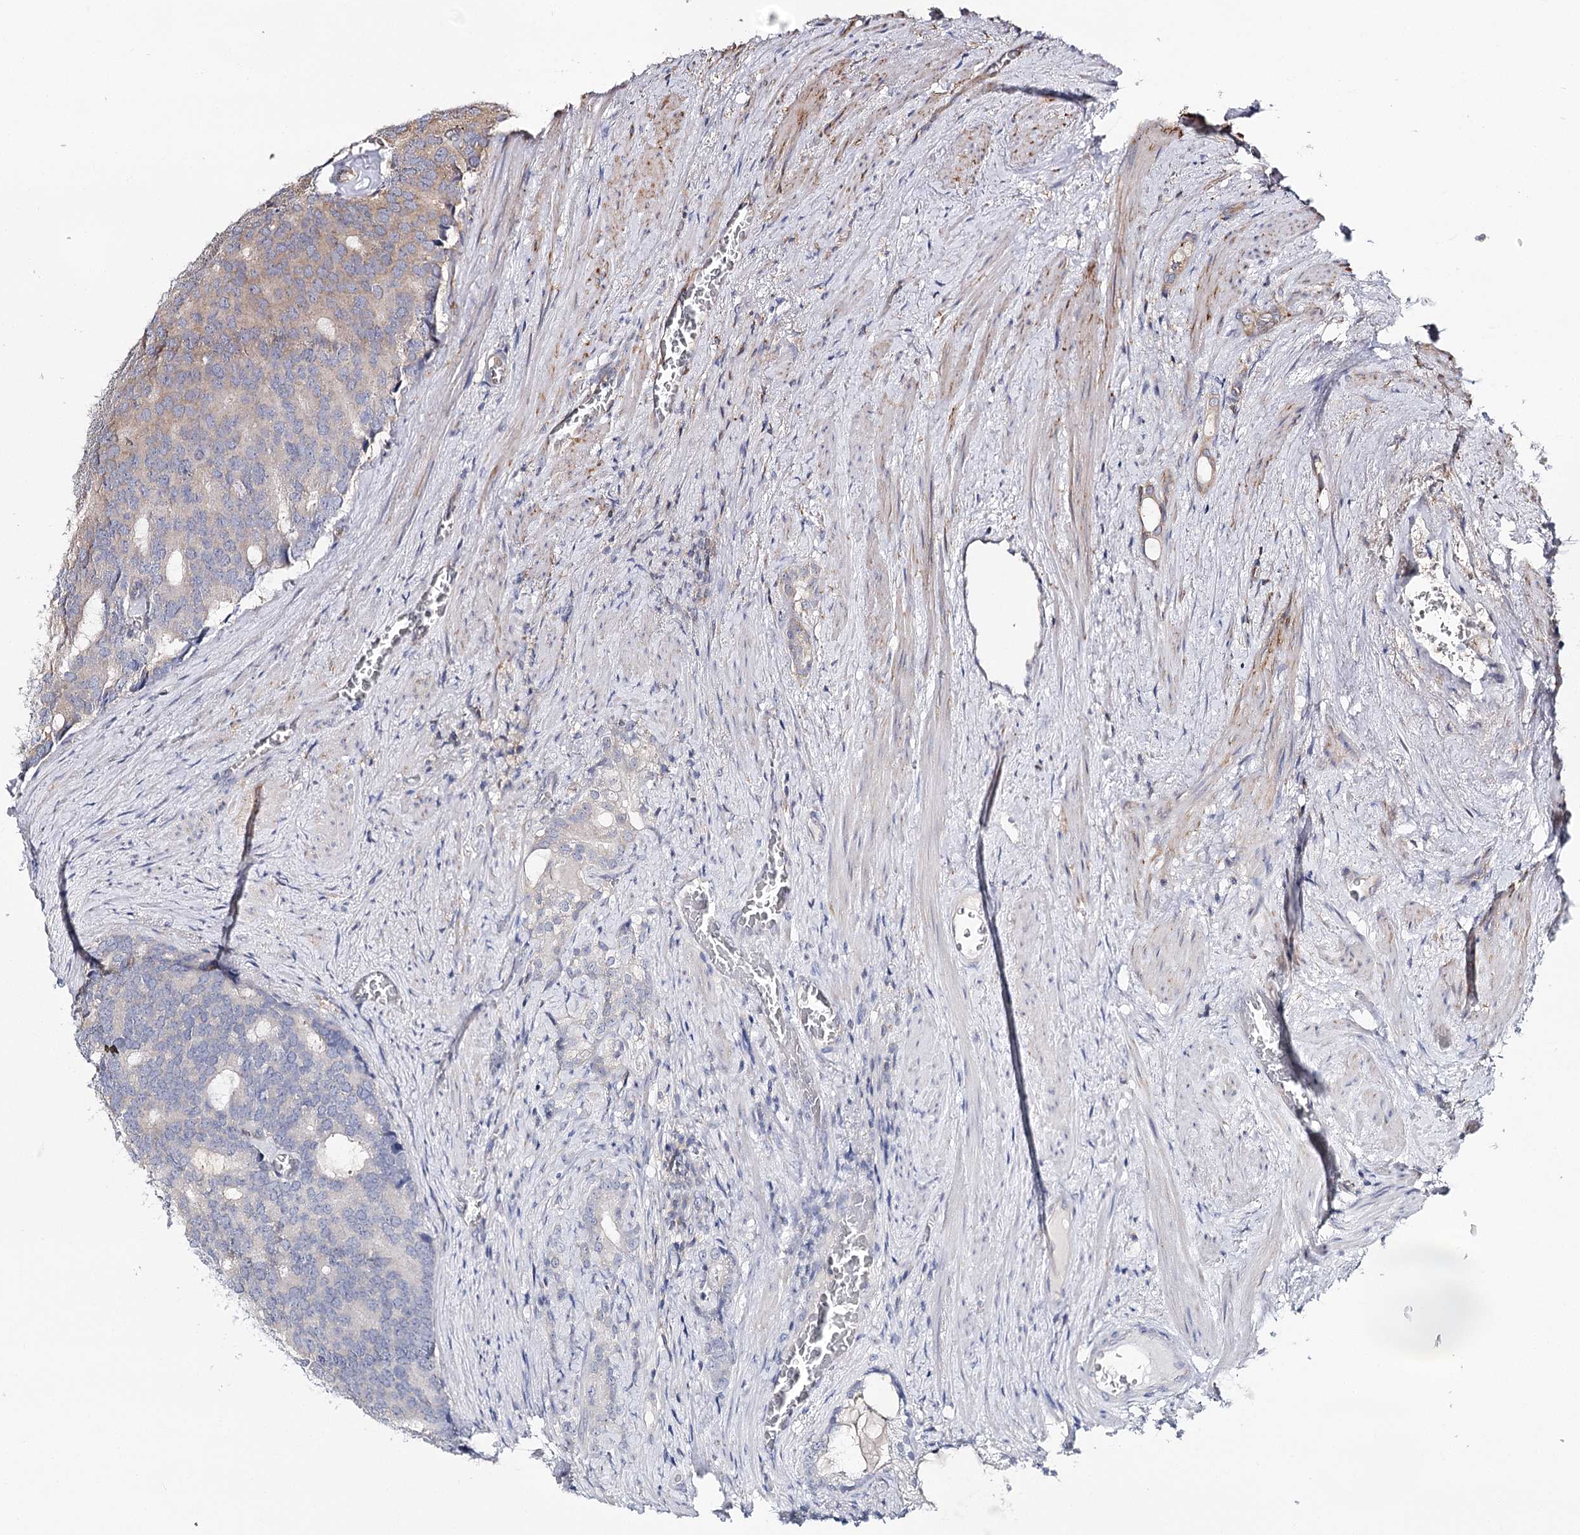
{"staining": {"intensity": "weak", "quantity": "<25%", "location": "cytoplasmic/membranous"}, "tissue": "prostate cancer", "cell_type": "Tumor cells", "image_type": "cancer", "snomed": [{"axis": "morphology", "description": "Adenocarcinoma, Low grade"}, {"axis": "topography", "description": "Prostate"}], "caption": "The histopathology image shows no significant expression in tumor cells of adenocarcinoma (low-grade) (prostate). (DAB IHC visualized using brightfield microscopy, high magnification).", "gene": "SEC24B", "patient": {"sex": "male", "age": 71}}